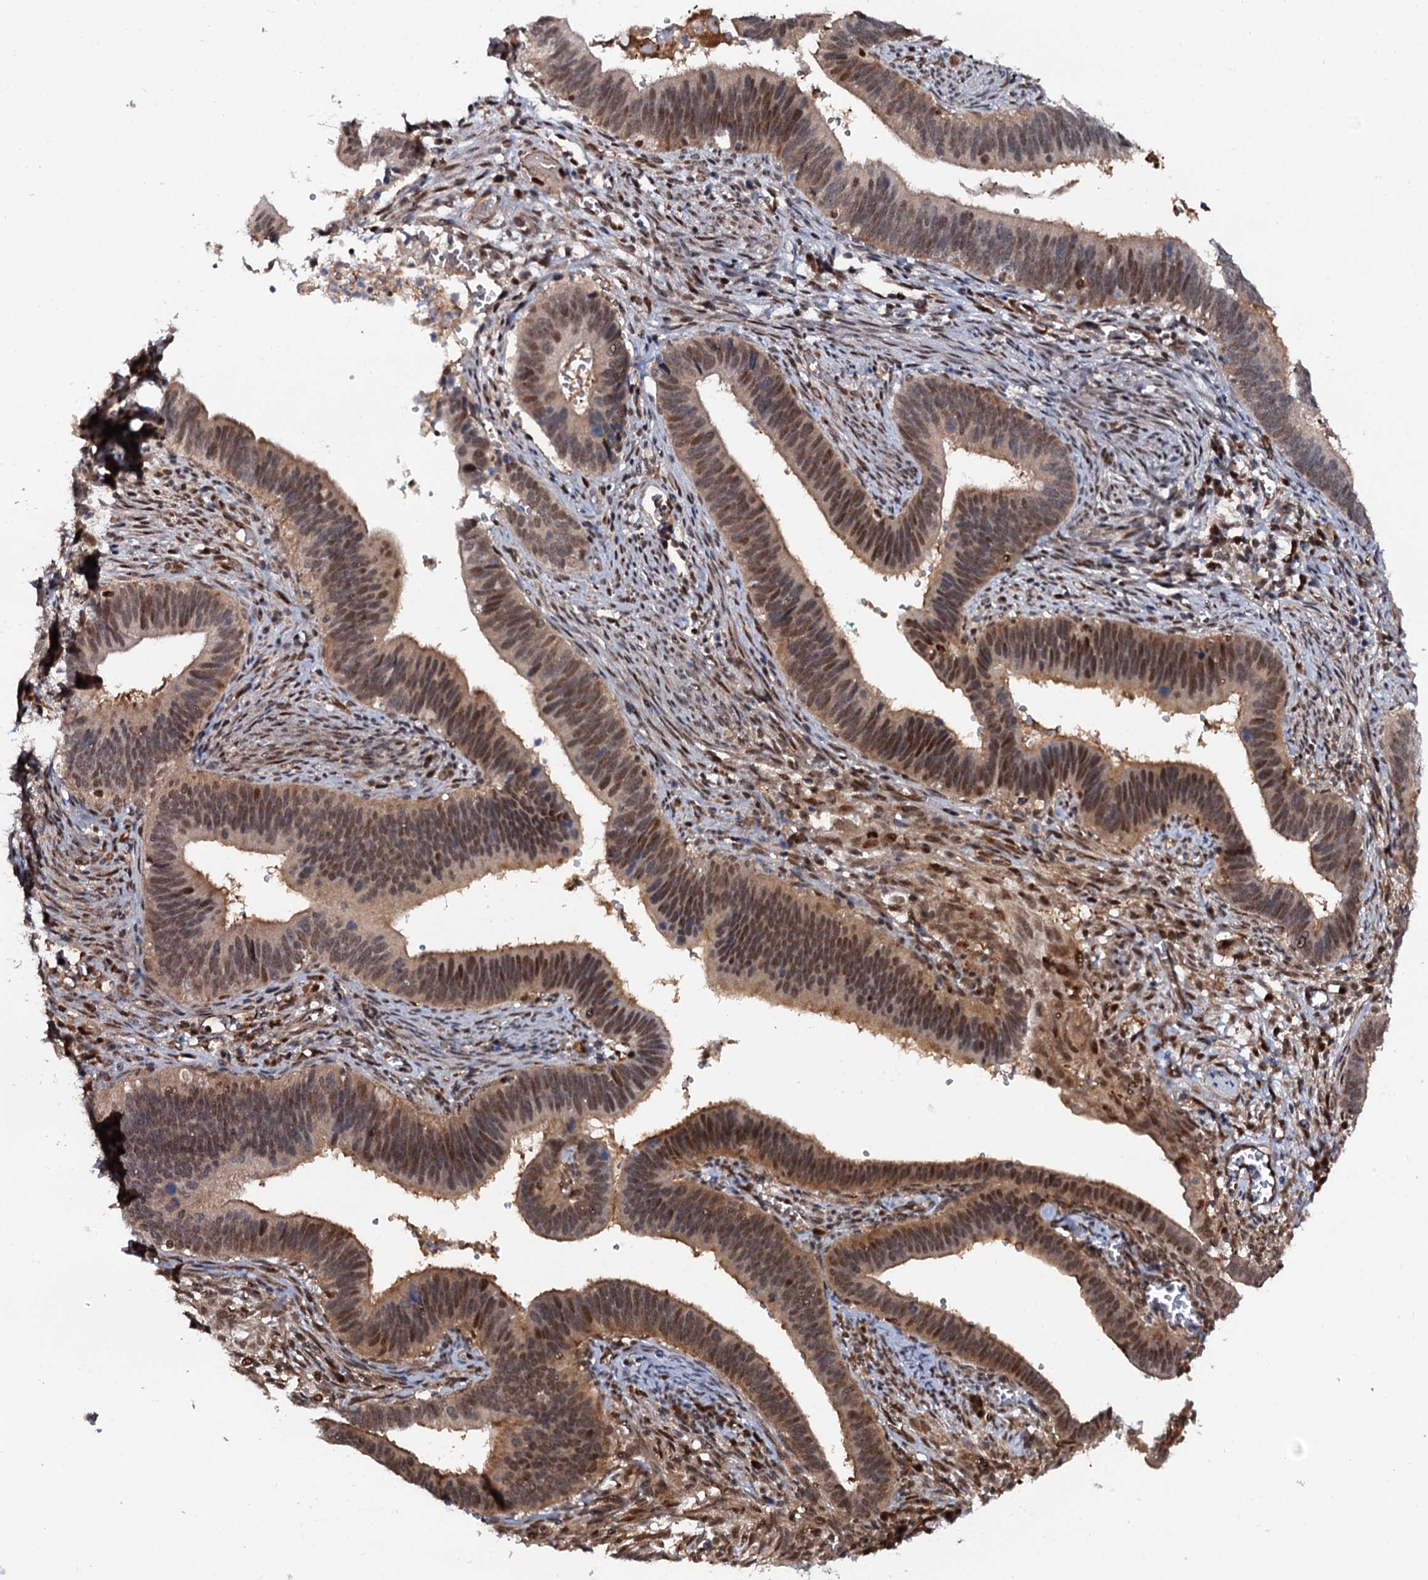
{"staining": {"intensity": "moderate", "quantity": ">75%", "location": "cytoplasmic/membranous,nuclear"}, "tissue": "cervical cancer", "cell_type": "Tumor cells", "image_type": "cancer", "snomed": [{"axis": "morphology", "description": "Adenocarcinoma, NOS"}, {"axis": "topography", "description": "Cervix"}], "caption": "Immunohistochemical staining of human adenocarcinoma (cervical) shows medium levels of moderate cytoplasmic/membranous and nuclear expression in approximately >75% of tumor cells.", "gene": "CDC23", "patient": {"sex": "female", "age": 42}}